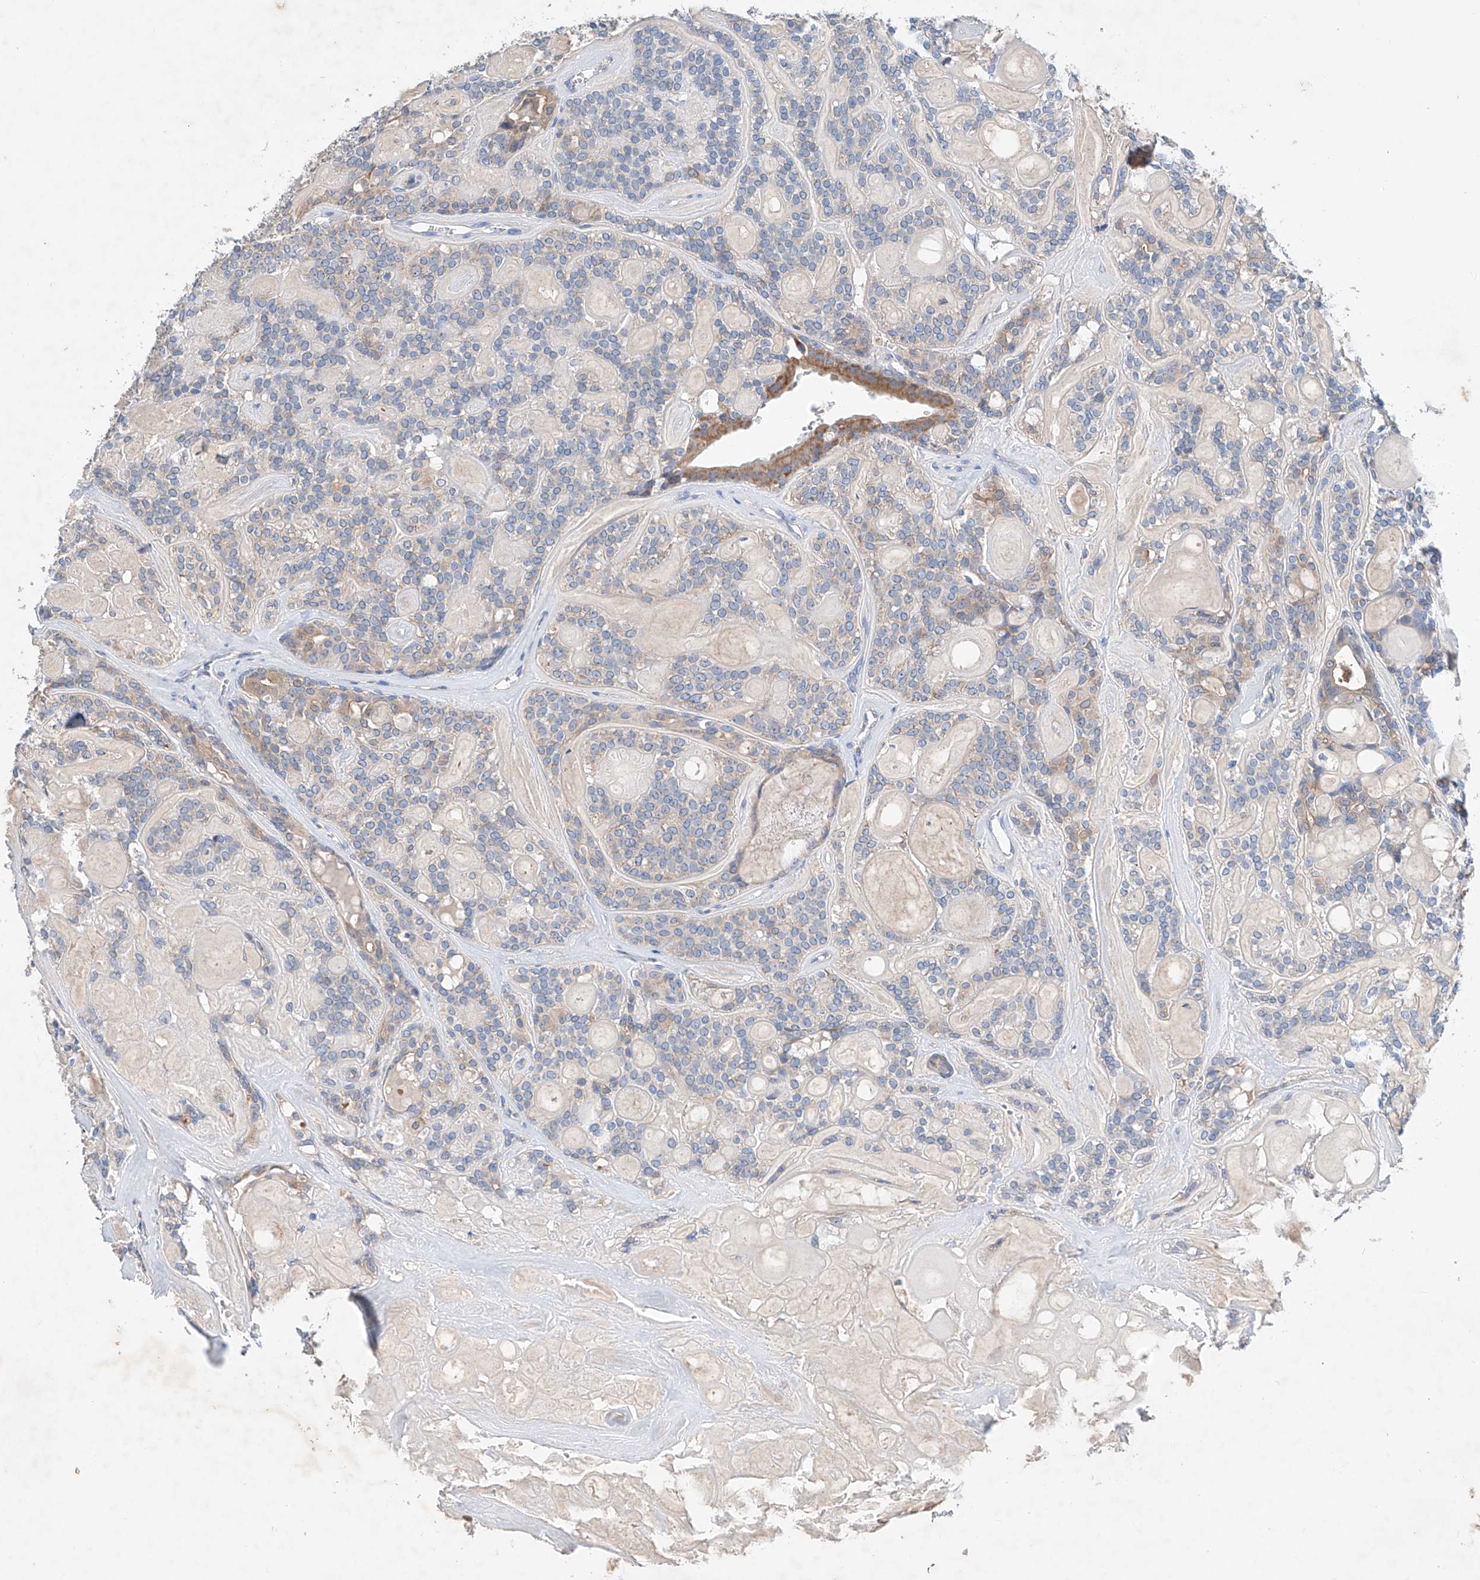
{"staining": {"intensity": "negative", "quantity": "none", "location": "none"}, "tissue": "head and neck cancer", "cell_type": "Tumor cells", "image_type": "cancer", "snomed": [{"axis": "morphology", "description": "Adenocarcinoma, NOS"}, {"axis": "topography", "description": "Head-Neck"}], "caption": "Tumor cells show no significant positivity in head and neck adenocarcinoma. (Stains: DAB immunohistochemistry with hematoxylin counter stain, Microscopy: brightfield microscopy at high magnification).", "gene": "GPC4", "patient": {"sex": "male", "age": 66}}